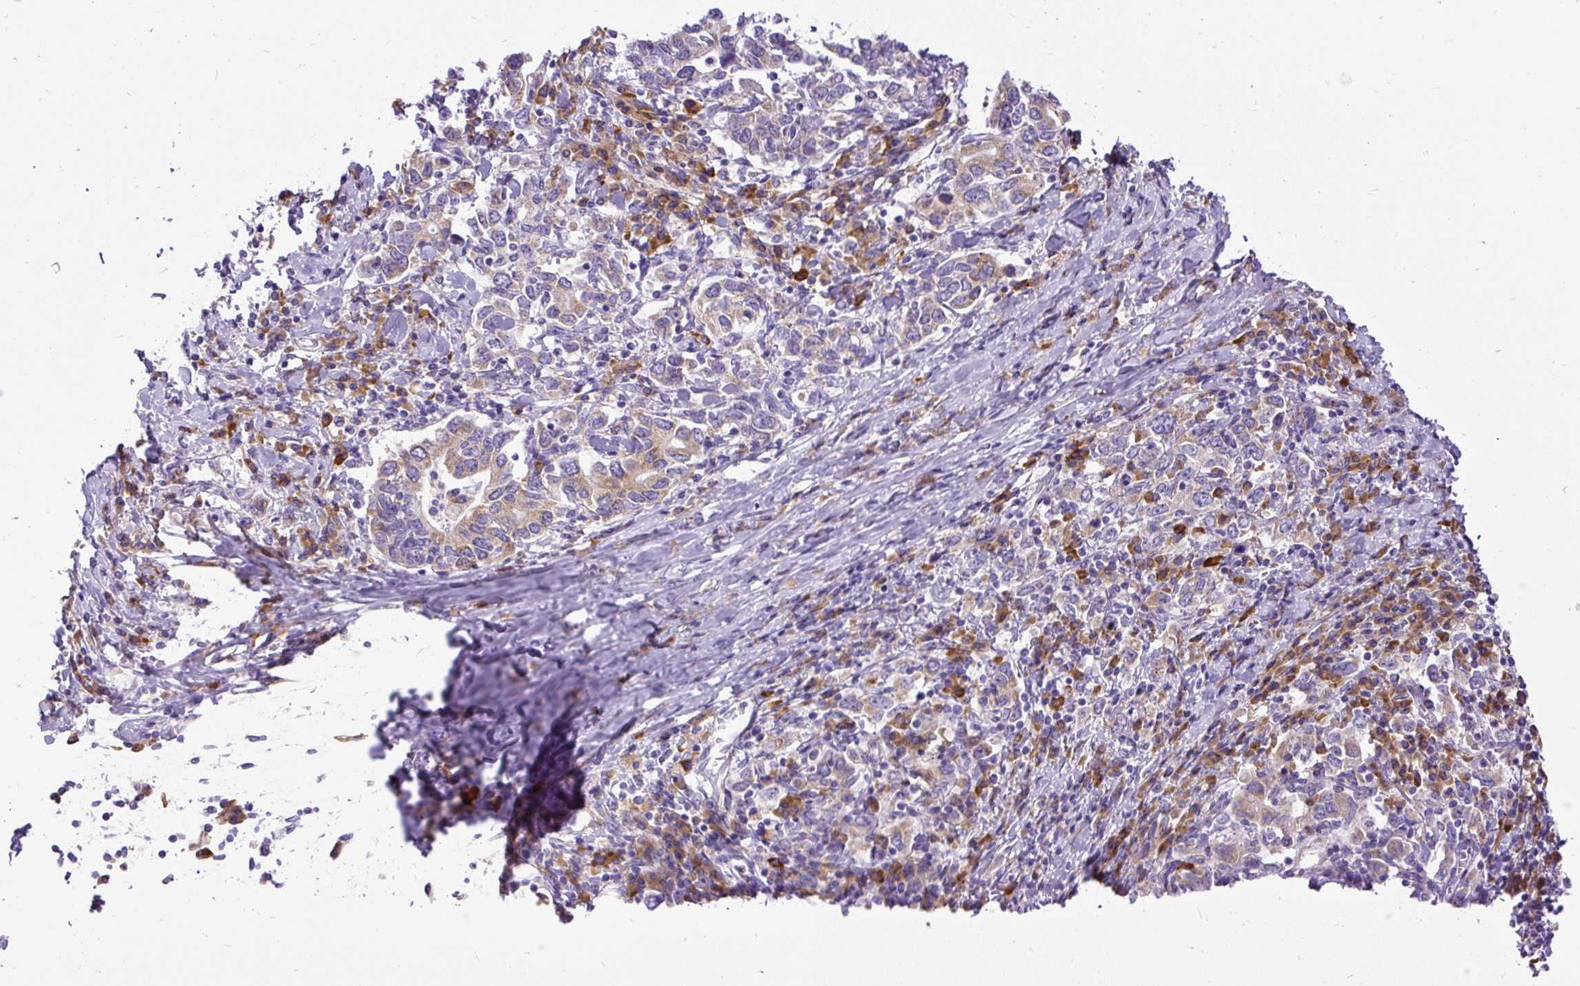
{"staining": {"intensity": "weak", "quantity": ">75%", "location": "cytoplasmic/membranous"}, "tissue": "stomach cancer", "cell_type": "Tumor cells", "image_type": "cancer", "snomed": [{"axis": "morphology", "description": "Adenocarcinoma, NOS"}, {"axis": "topography", "description": "Stomach, upper"}, {"axis": "topography", "description": "Stomach"}], "caption": "Protein analysis of stomach cancer (adenocarcinoma) tissue reveals weak cytoplasmic/membranous positivity in about >75% of tumor cells.", "gene": "SYBU", "patient": {"sex": "male", "age": 62}}